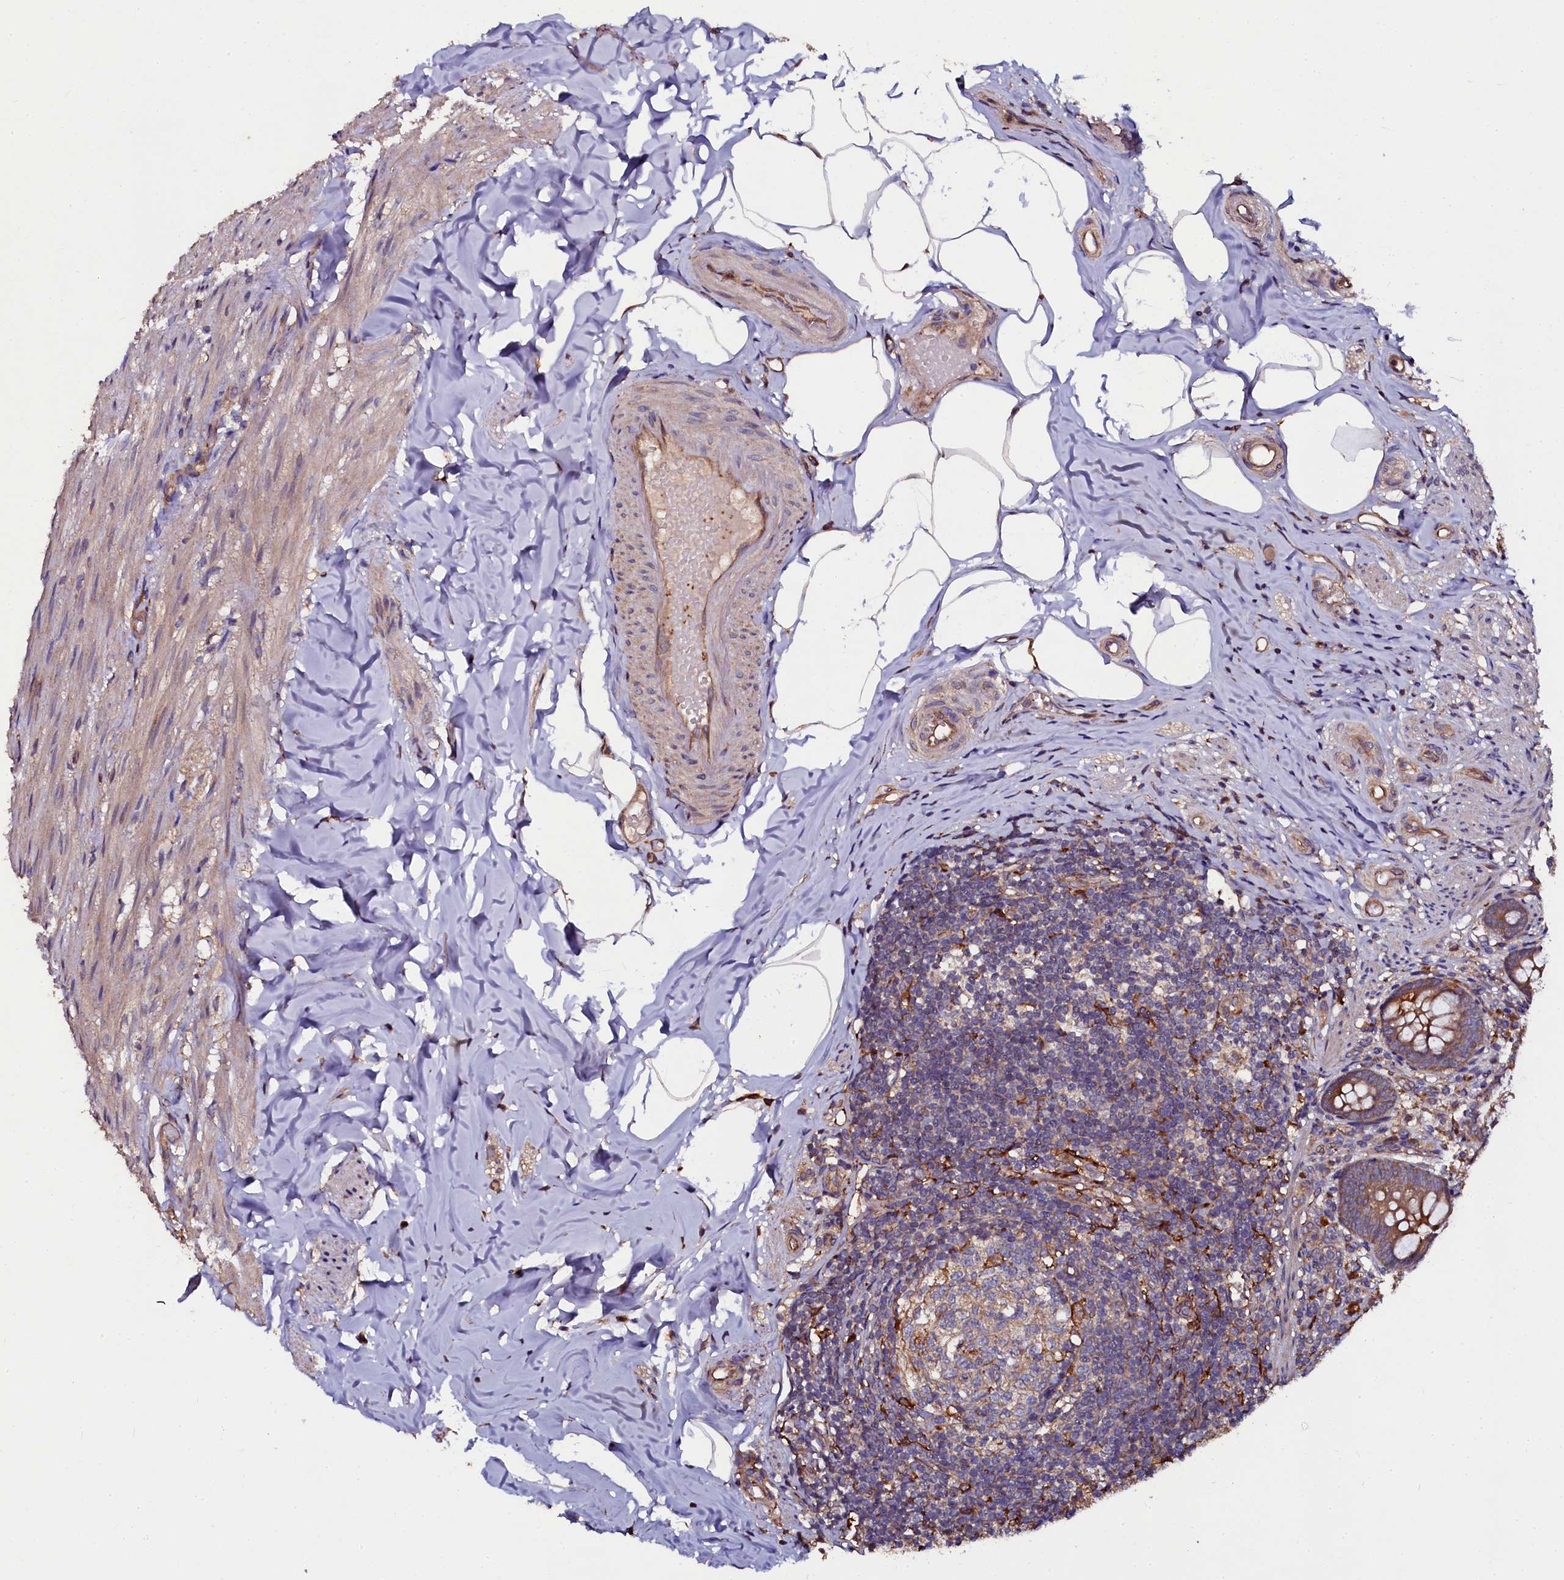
{"staining": {"intensity": "strong", "quantity": ">75%", "location": "cytoplasmic/membranous"}, "tissue": "appendix", "cell_type": "Glandular cells", "image_type": "normal", "snomed": [{"axis": "morphology", "description": "Normal tissue, NOS"}, {"axis": "topography", "description": "Appendix"}], "caption": "This image reveals immunohistochemistry (IHC) staining of normal human appendix, with high strong cytoplasmic/membranous positivity in approximately >75% of glandular cells.", "gene": "APPL2", "patient": {"sex": "male", "age": 55}}